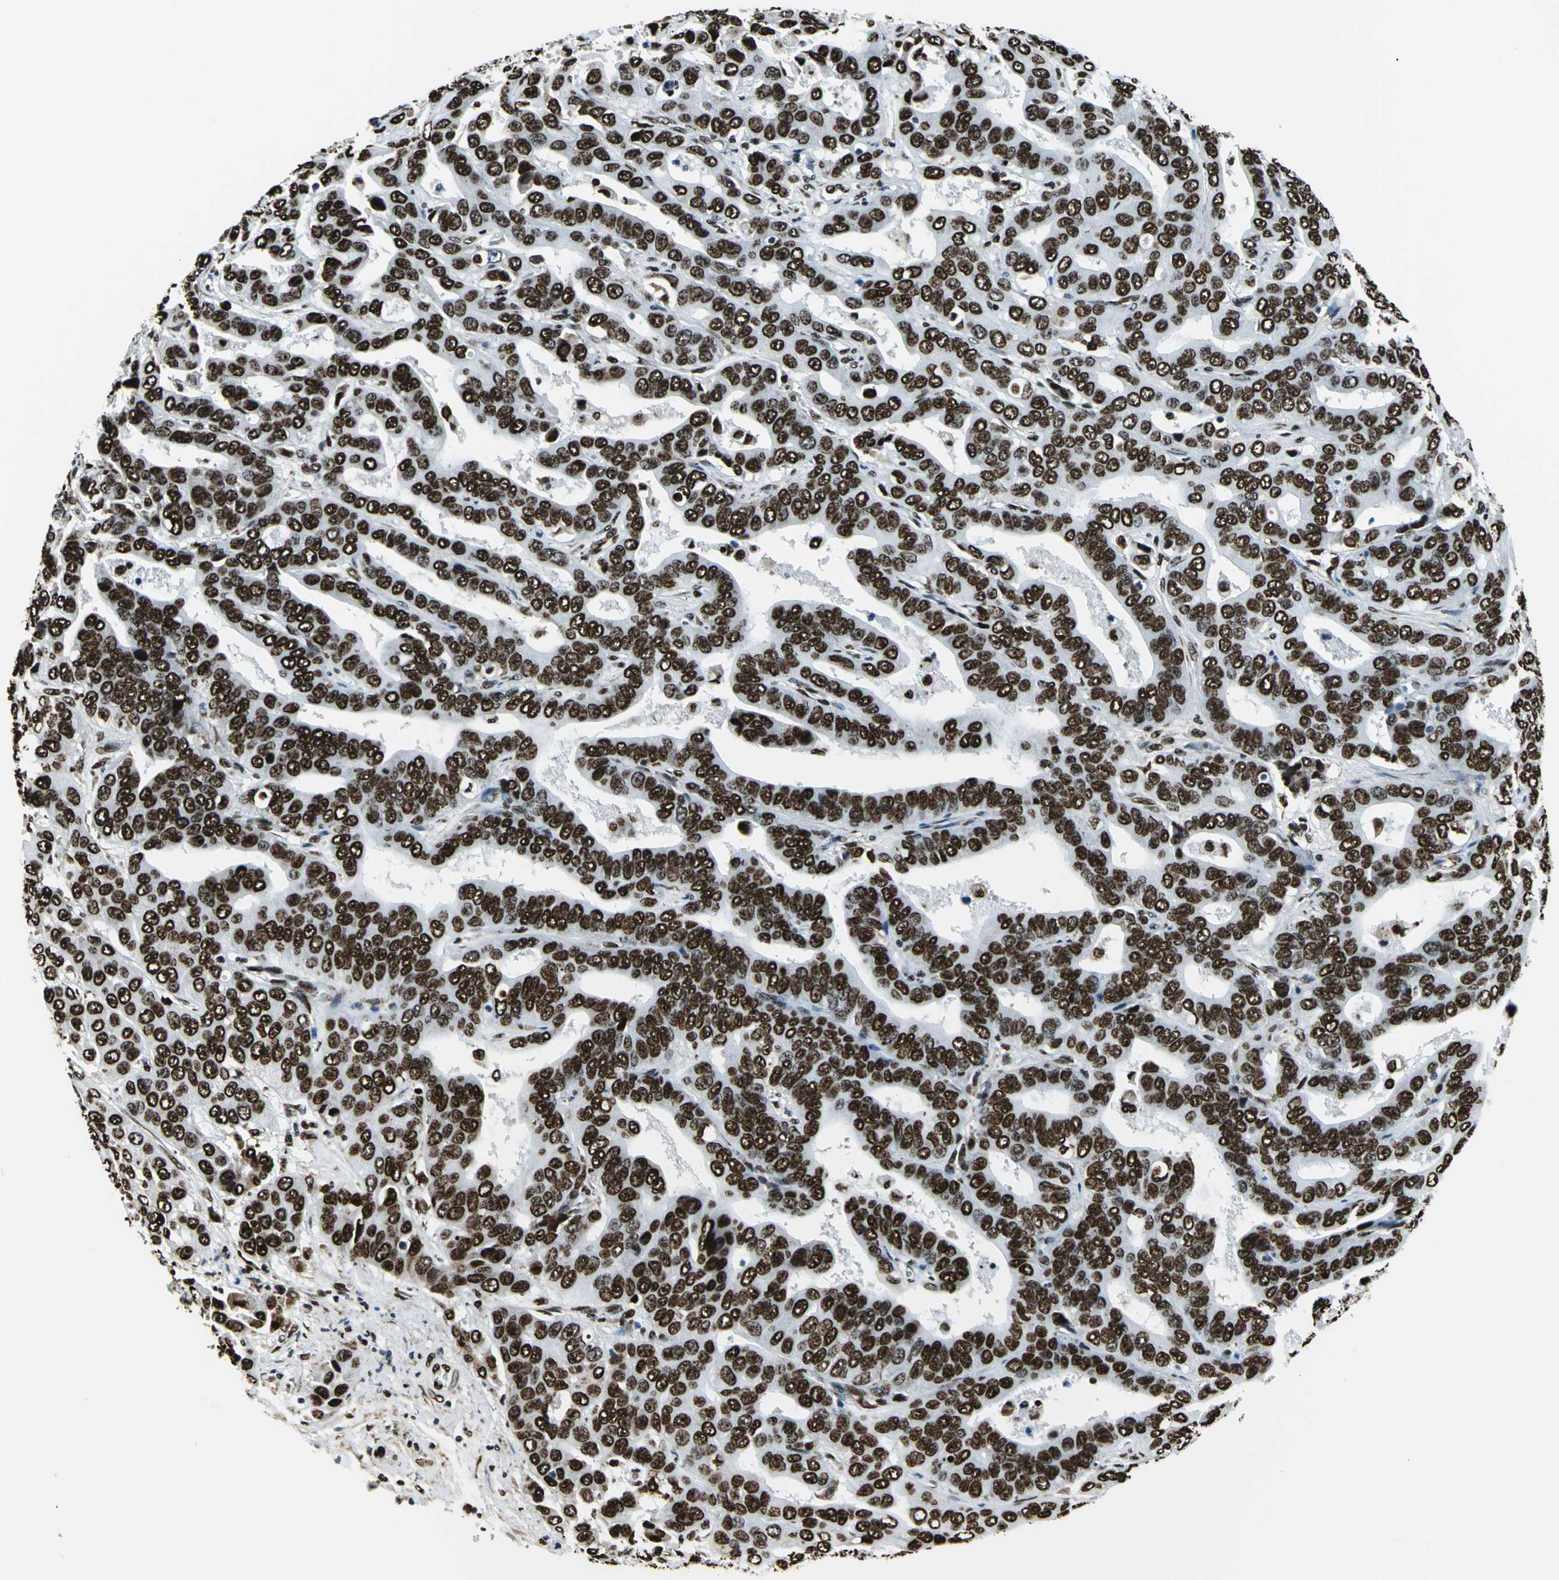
{"staining": {"intensity": "strong", "quantity": ">75%", "location": "nuclear"}, "tissue": "liver cancer", "cell_type": "Tumor cells", "image_type": "cancer", "snomed": [{"axis": "morphology", "description": "Cholangiocarcinoma"}, {"axis": "topography", "description": "Liver"}], "caption": "This photomicrograph demonstrates immunohistochemistry staining of liver cancer (cholangiocarcinoma), with high strong nuclear positivity in about >75% of tumor cells.", "gene": "APEX1", "patient": {"sex": "female", "age": 52}}